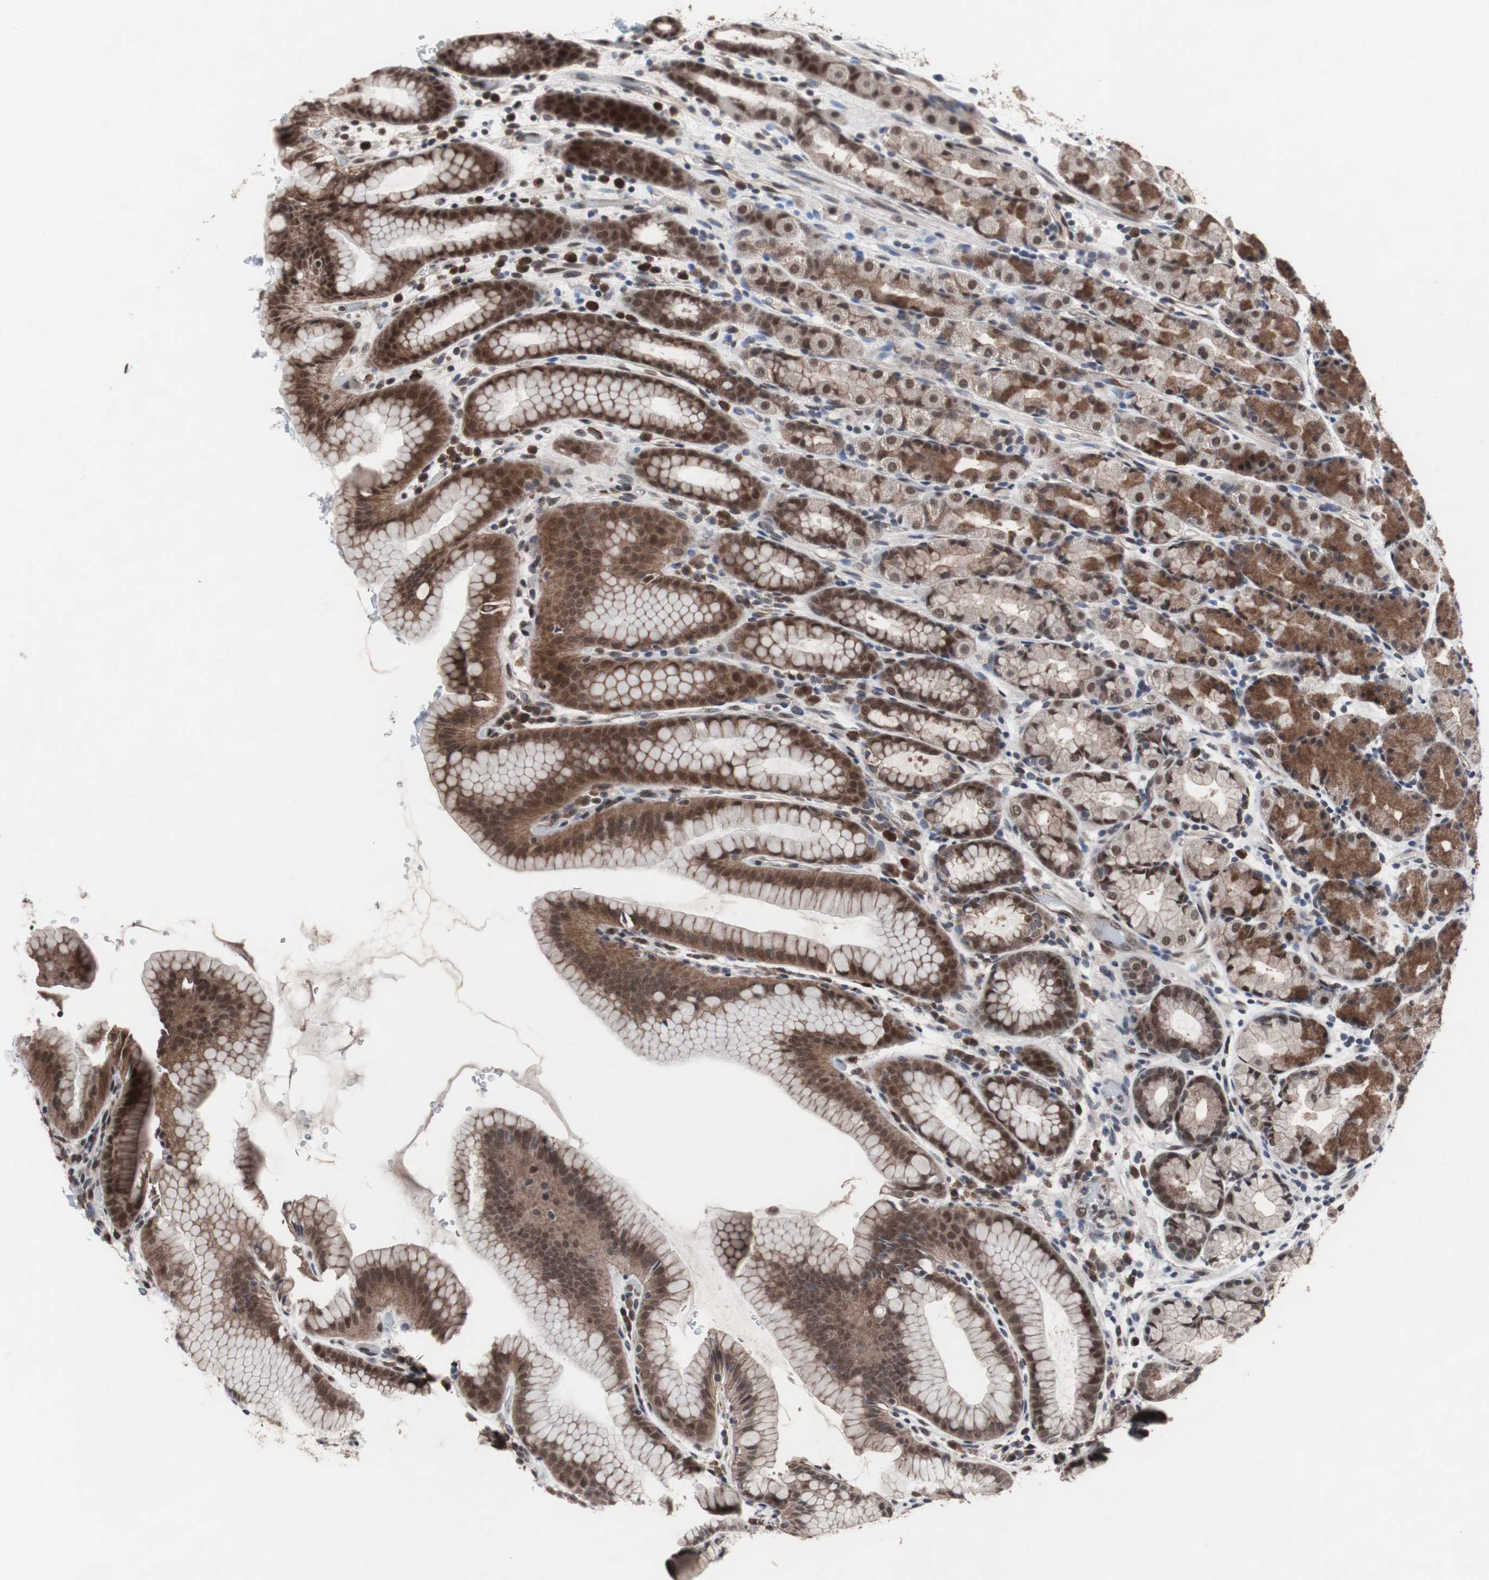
{"staining": {"intensity": "strong", "quantity": ">75%", "location": "cytoplasmic/membranous,nuclear"}, "tissue": "stomach", "cell_type": "Glandular cells", "image_type": "normal", "snomed": [{"axis": "morphology", "description": "Normal tissue, NOS"}, {"axis": "topography", "description": "Stomach, upper"}], "caption": "Unremarkable stomach reveals strong cytoplasmic/membranous,nuclear expression in approximately >75% of glandular cells, visualized by immunohistochemistry.", "gene": "GTF2F2", "patient": {"sex": "male", "age": 68}}